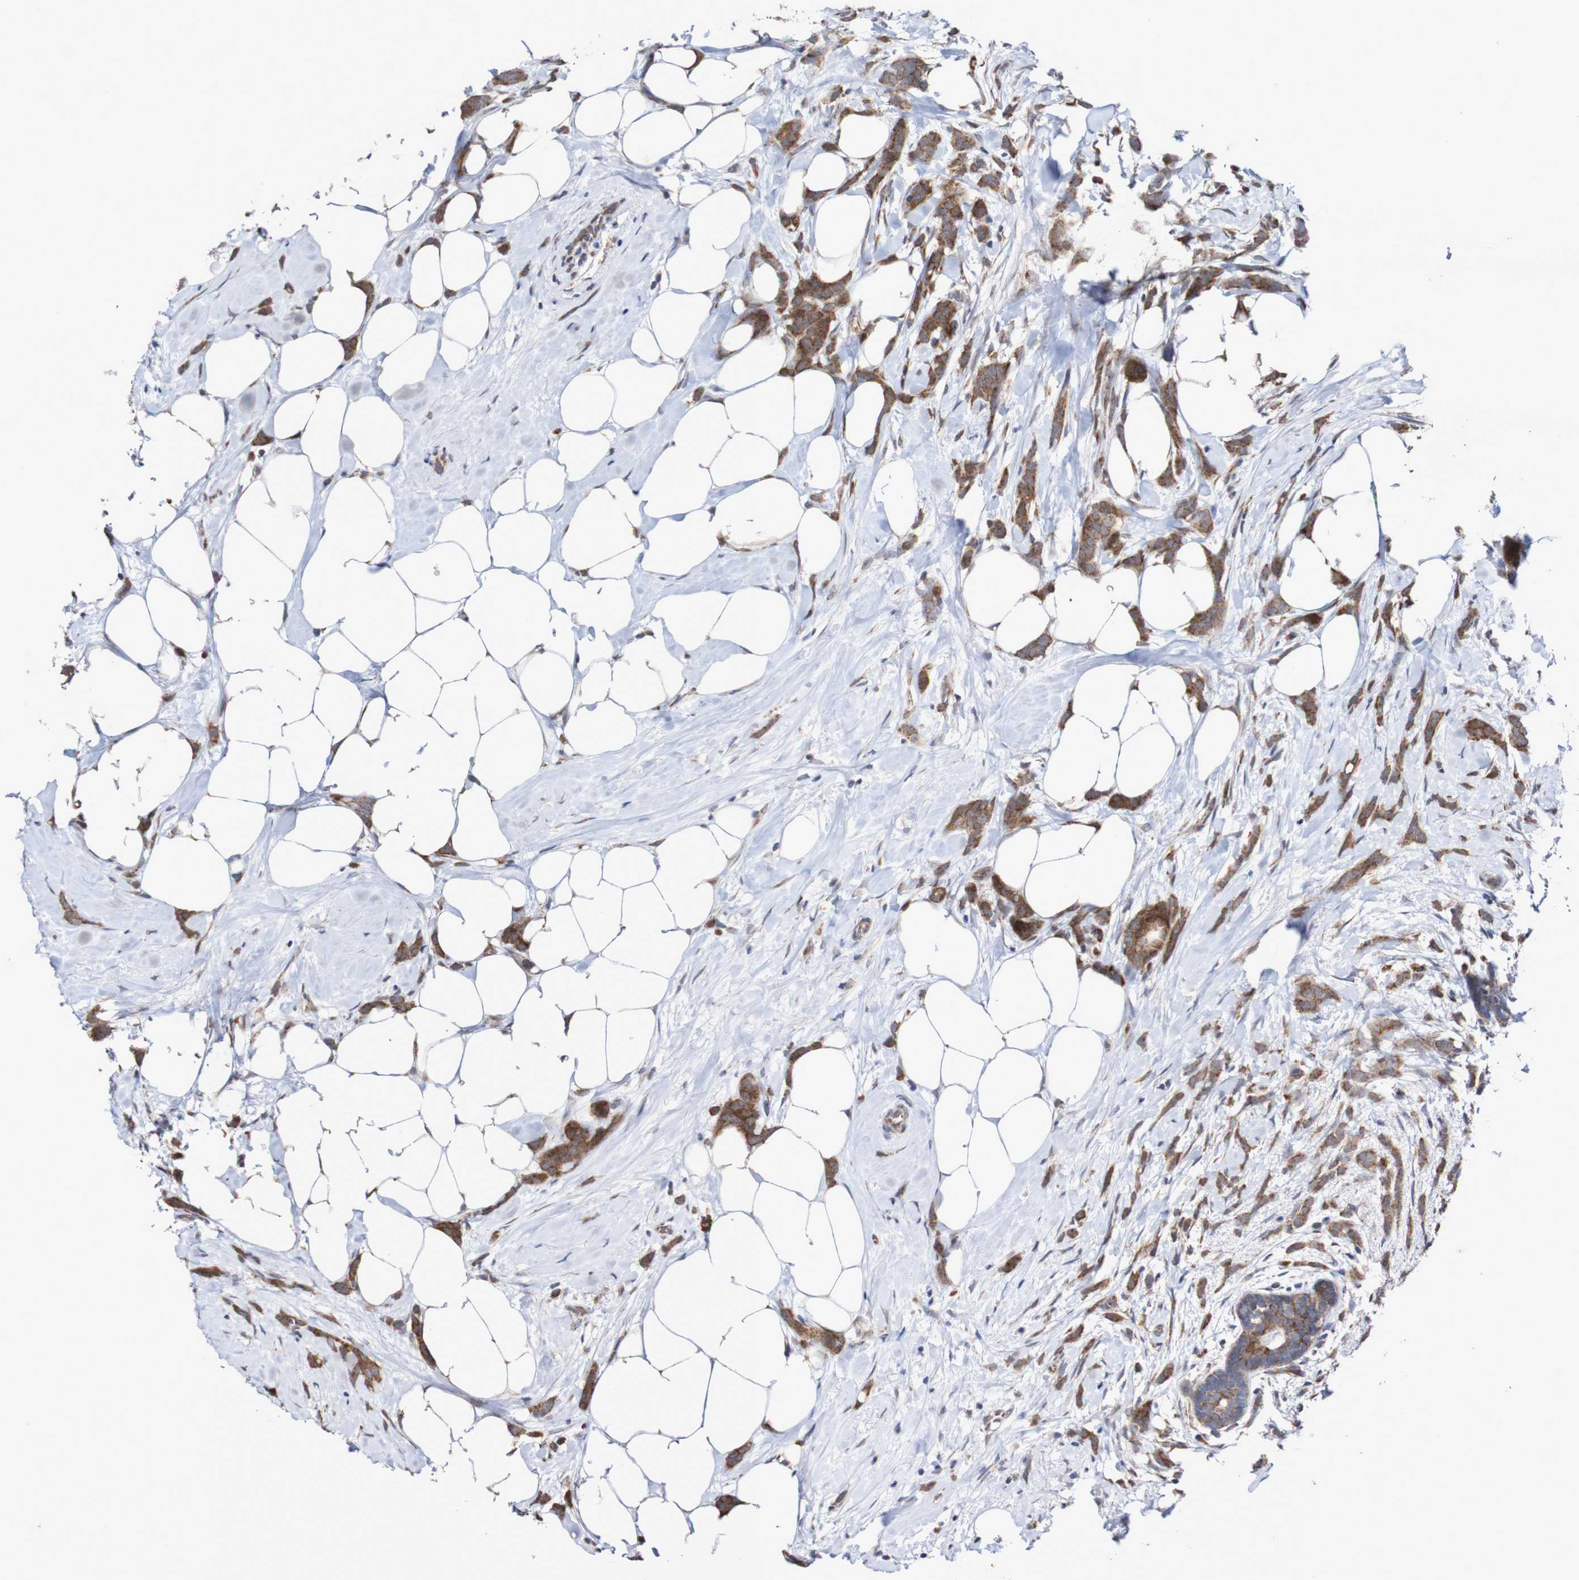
{"staining": {"intensity": "strong", "quantity": ">75%", "location": "cytoplasmic/membranous"}, "tissue": "breast cancer", "cell_type": "Tumor cells", "image_type": "cancer", "snomed": [{"axis": "morphology", "description": "Lobular carcinoma, in situ"}, {"axis": "morphology", "description": "Lobular carcinoma"}, {"axis": "topography", "description": "Breast"}], "caption": "Breast cancer (lobular carcinoma in situ) was stained to show a protein in brown. There is high levels of strong cytoplasmic/membranous expression in approximately >75% of tumor cells.", "gene": "DVL1", "patient": {"sex": "female", "age": 41}}